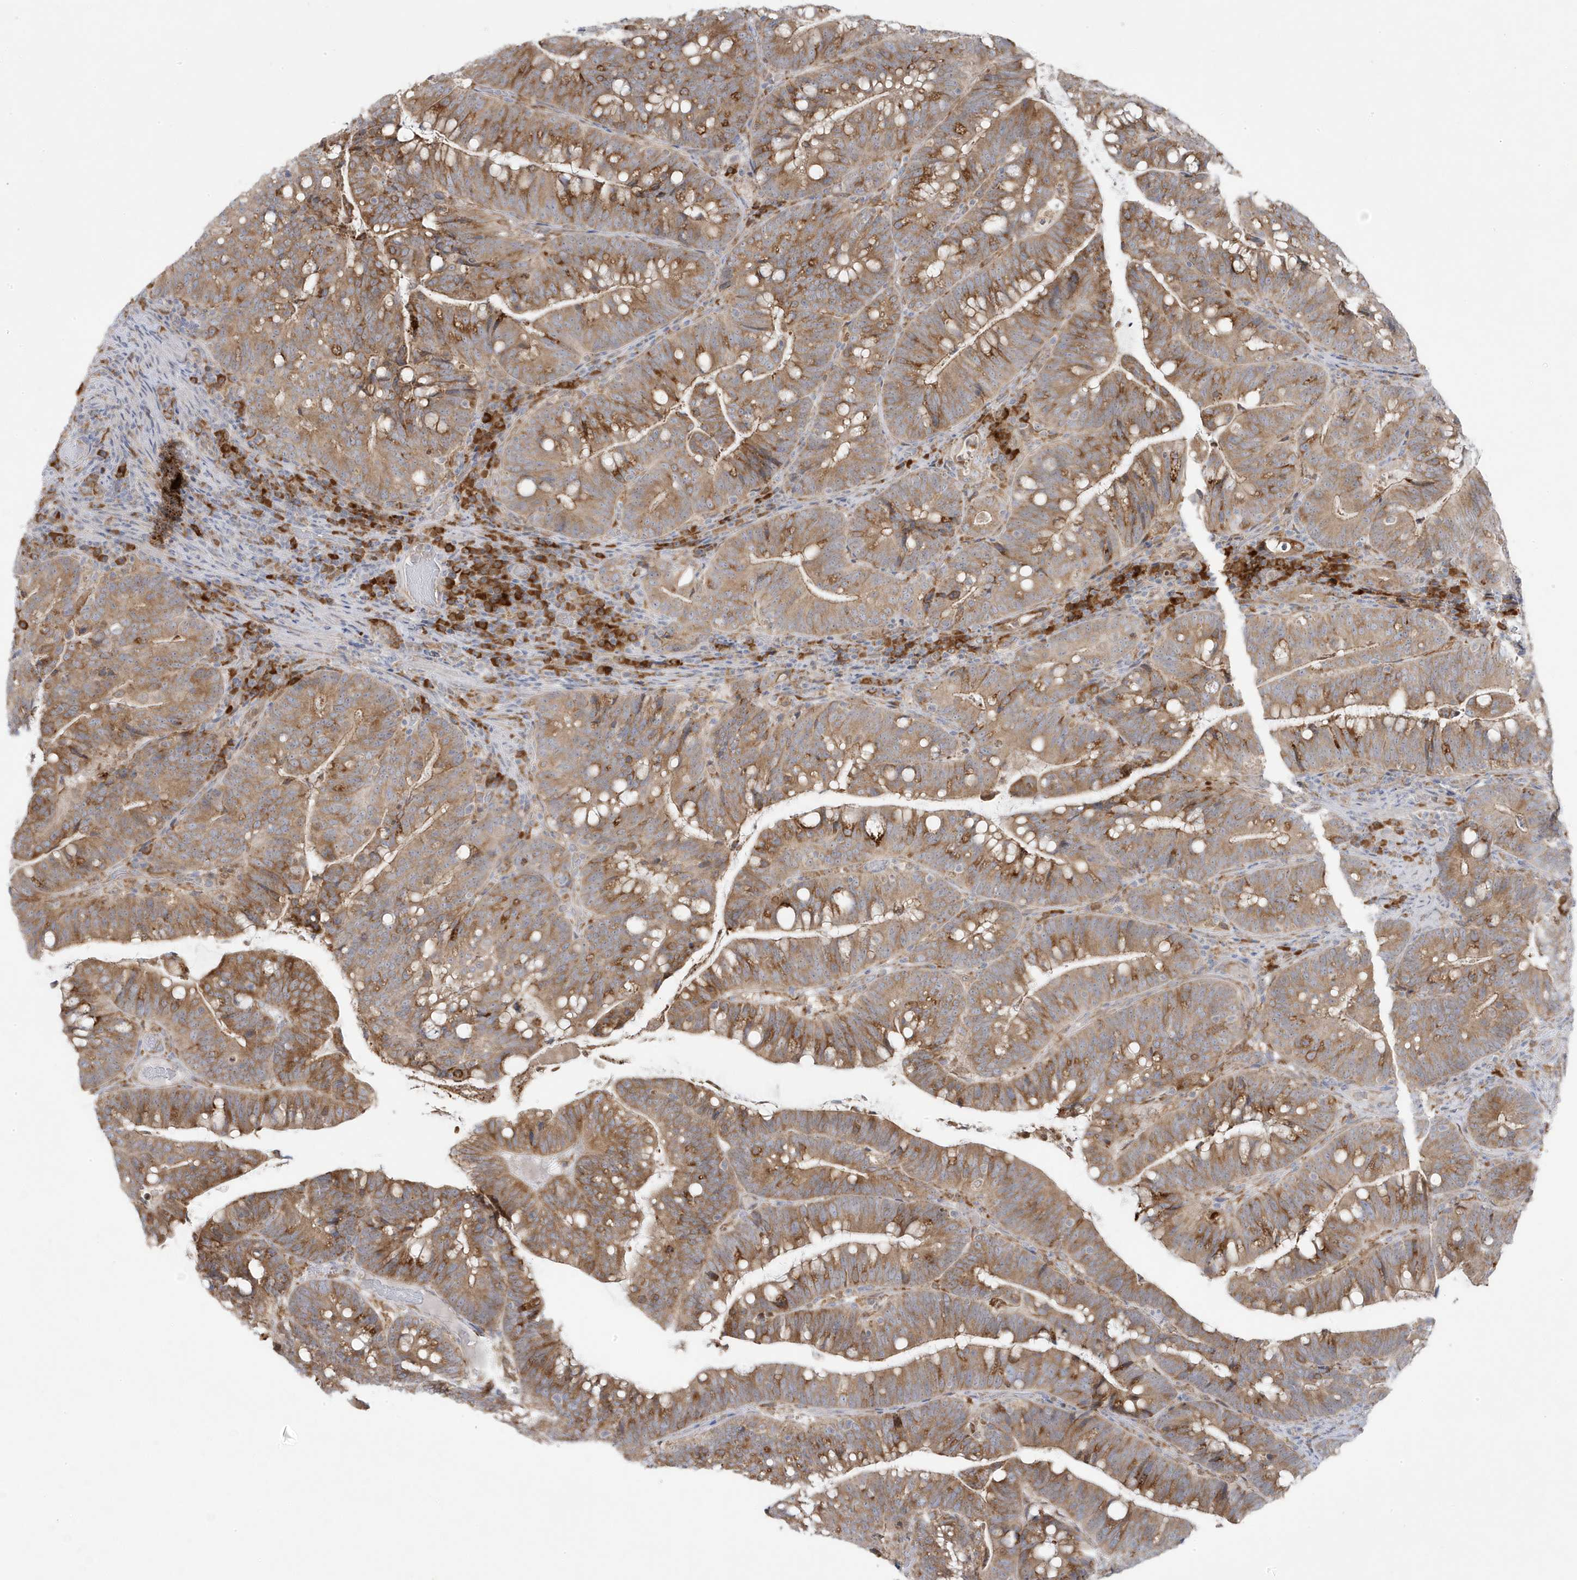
{"staining": {"intensity": "moderate", "quantity": ">75%", "location": "cytoplasmic/membranous"}, "tissue": "colorectal cancer", "cell_type": "Tumor cells", "image_type": "cancer", "snomed": [{"axis": "morphology", "description": "Adenocarcinoma, NOS"}, {"axis": "topography", "description": "Colon"}], "caption": "A micrograph of human colorectal cancer (adenocarcinoma) stained for a protein demonstrates moderate cytoplasmic/membranous brown staining in tumor cells. The staining was performed using DAB to visualize the protein expression in brown, while the nuclei were stained in blue with hematoxylin (Magnification: 20x).", "gene": "ZNF654", "patient": {"sex": "female", "age": 66}}